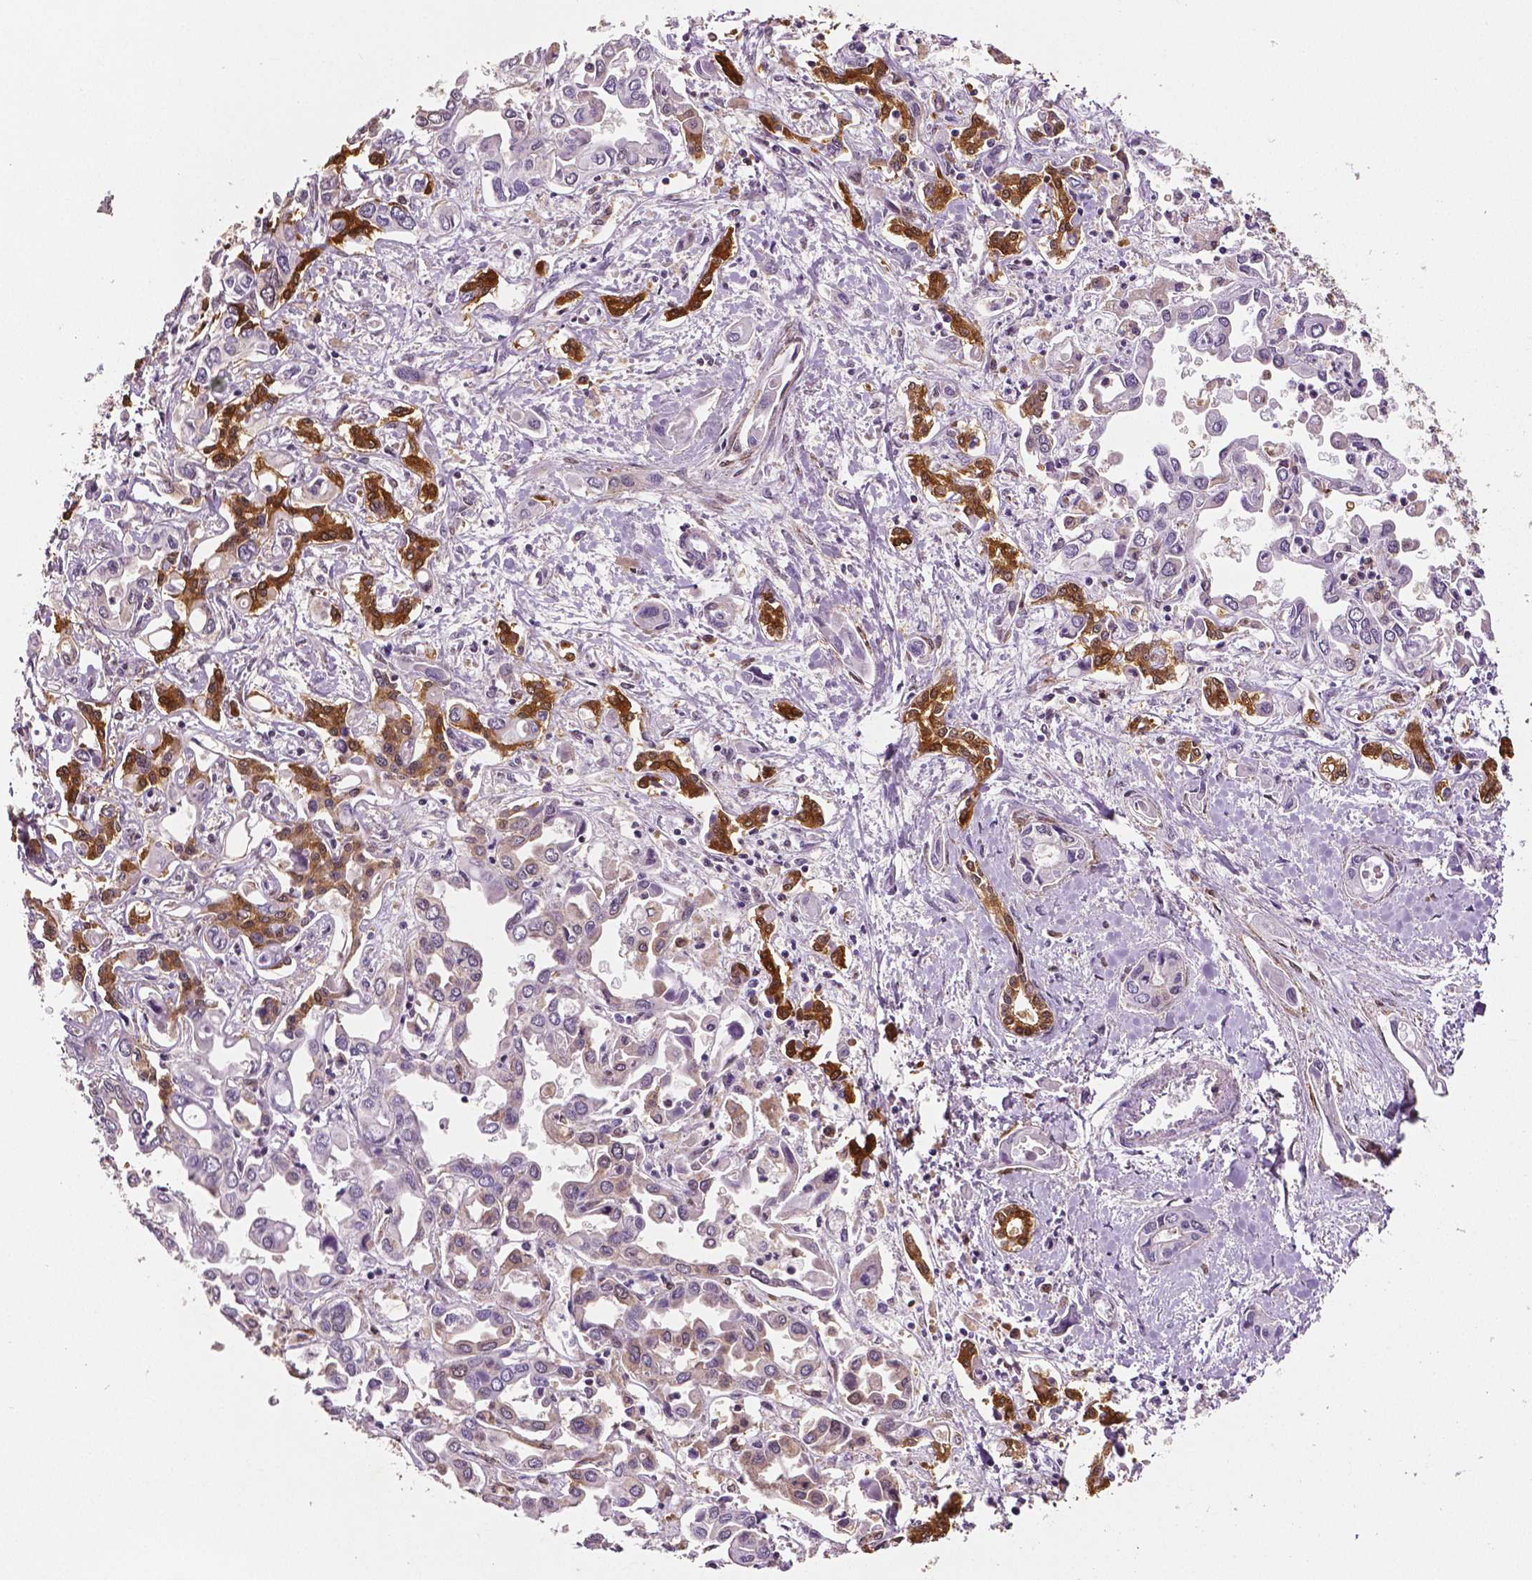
{"staining": {"intensity": "strong", "quantity": "<25%", "location": "cytoplasmic/membranous"}, "tissue": "liver cancer", "cell_type": "Tumor cells", "image_type": "cancer", "snomed": [{"axis": "morphology", "description": "Cholangiocarcinoma"}, {"axis": "topography", "description": "Liver"}], "caption": "This image reveals IHC staining of liver cancer, with medium strong cytoplasmic/membranous positivity in about <25% of tumor cells.", "gene": "PHGDH", "patient": {"sex": "female", "age": 64}}